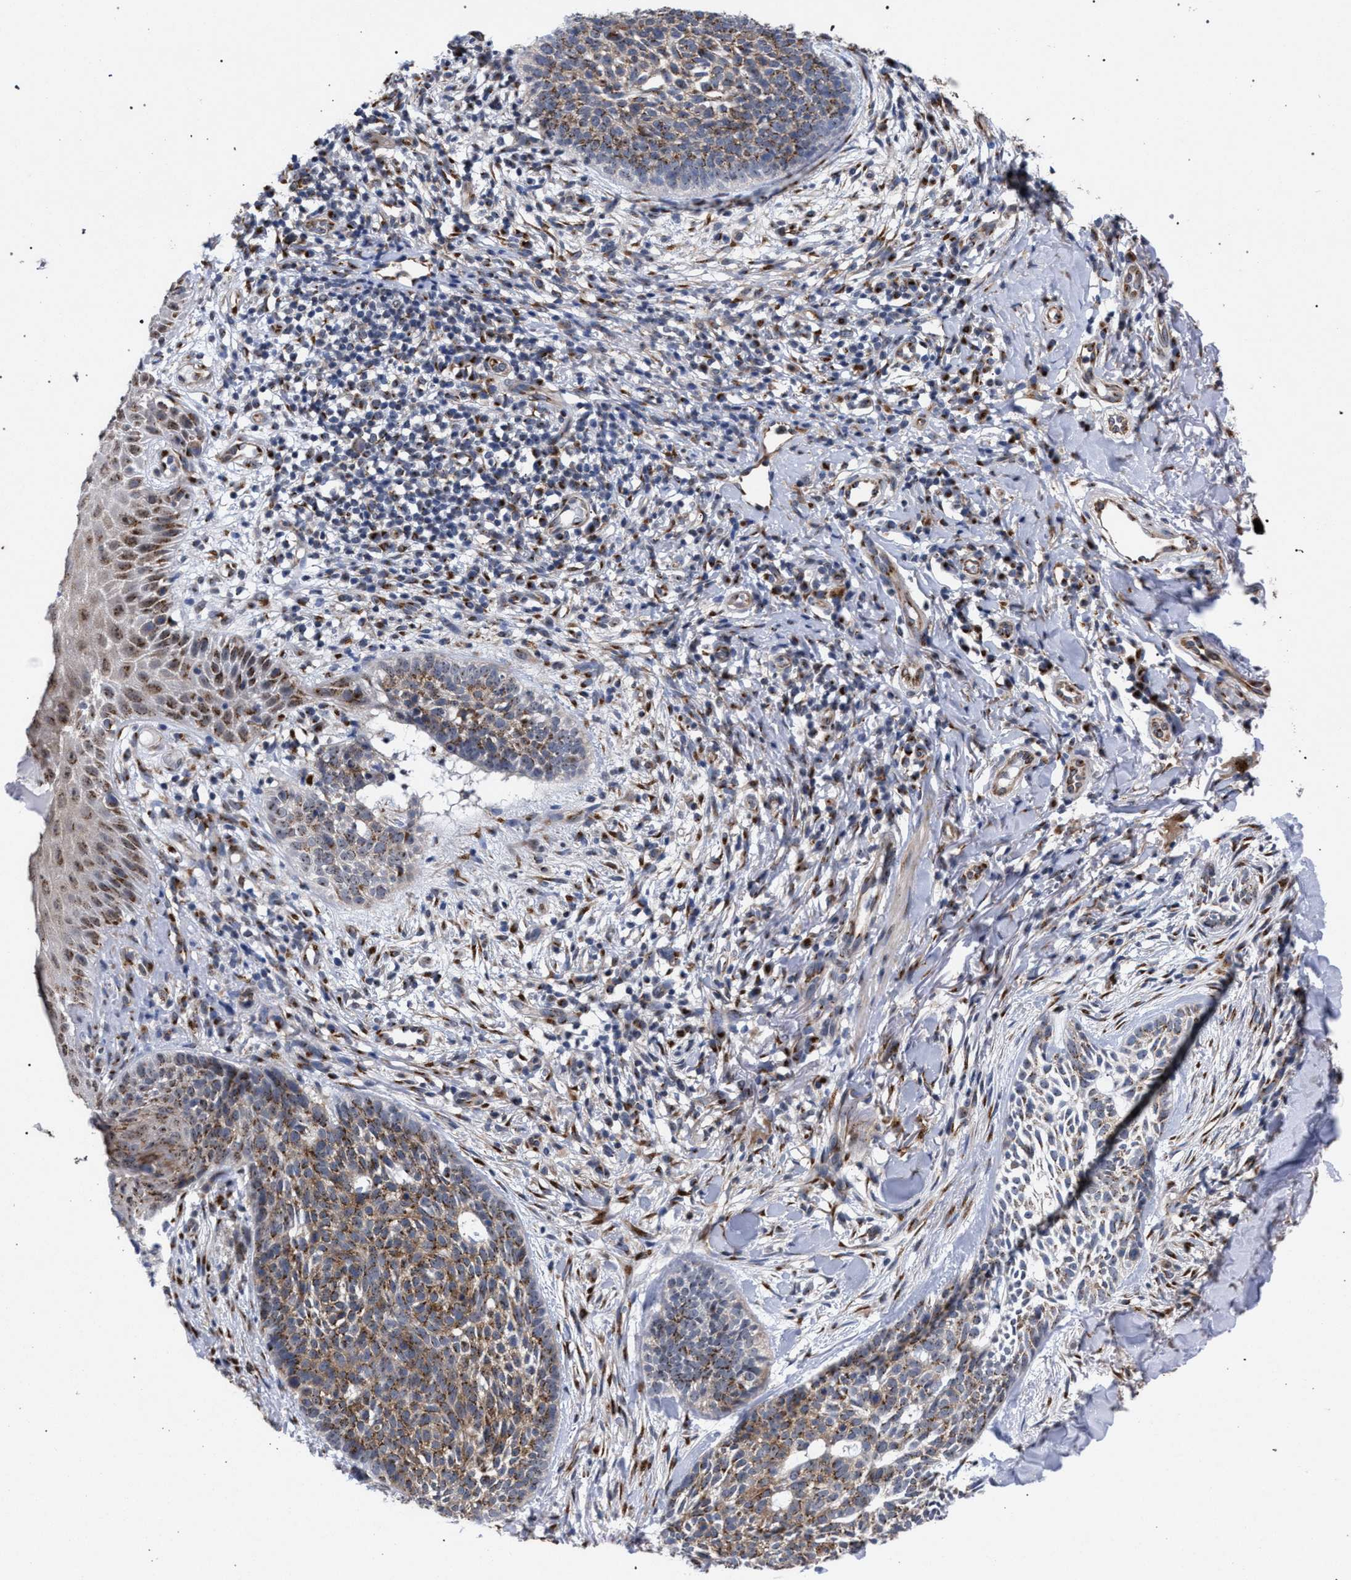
{"staining": {"intensity": "moderate", "quantity": ">75%", "location": "cytoplasmic/membranous"}, "tissue": "skin cancer", "cell_type": "Tumor cells", "image_type": "cancer", "snomed": [{"axis": "morphology", "description": "Normal tissue, NOS"}, {"axis": "morphology", "description": "Basal cell carcinoma"}, {"axis": "topography", "description": "Skin"}], "caption": "Skin basal cell carcinoma tissue exhibits moderate cytoplasmic/membranous positivity in approximately >75% of tumor cells, visualized by immunohistochemistry.", "gene": "GOLGA2", "patient": {"sex": "male", "age": 67}}